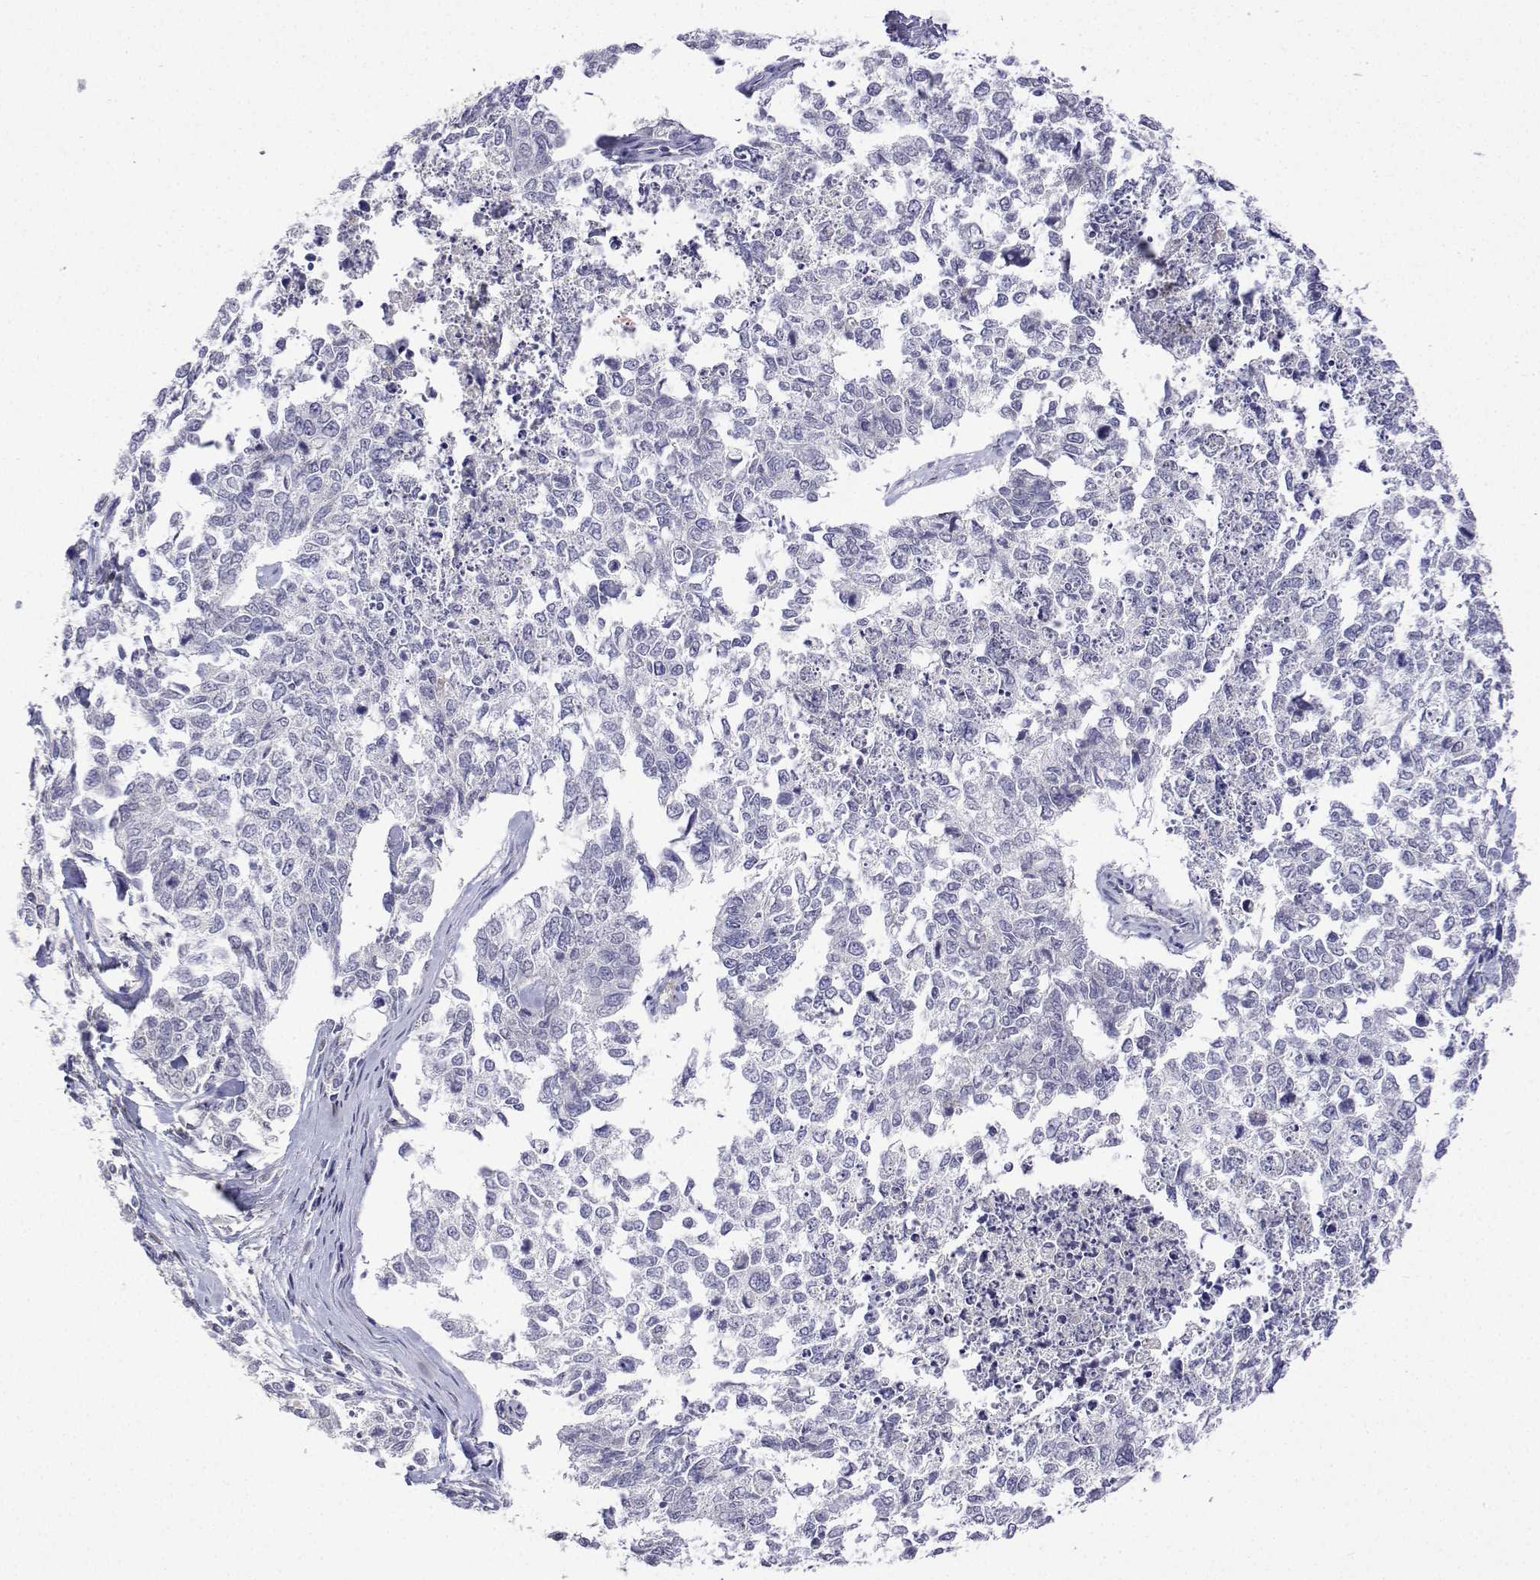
{"staining": {"intensity": "negative", "quantity": "none", "location": "none"}, "tissue": "cervical cancer", "cell_type": "Tumor cells", "image_type": "cancer", "snomed": [{"axis": "morphology", "description": "Adenocarcinoma, NOS"}, {"axis": "topography", "description": "Cervix"}], "caption": "An IHC histopathology image of adenocarcinoma (cervical) is shown. There is no staining in tumor cells of adenocarcinoma (cervical).", "gene": "PLCB1", "patient": {"sex": "female", "age": 63}}